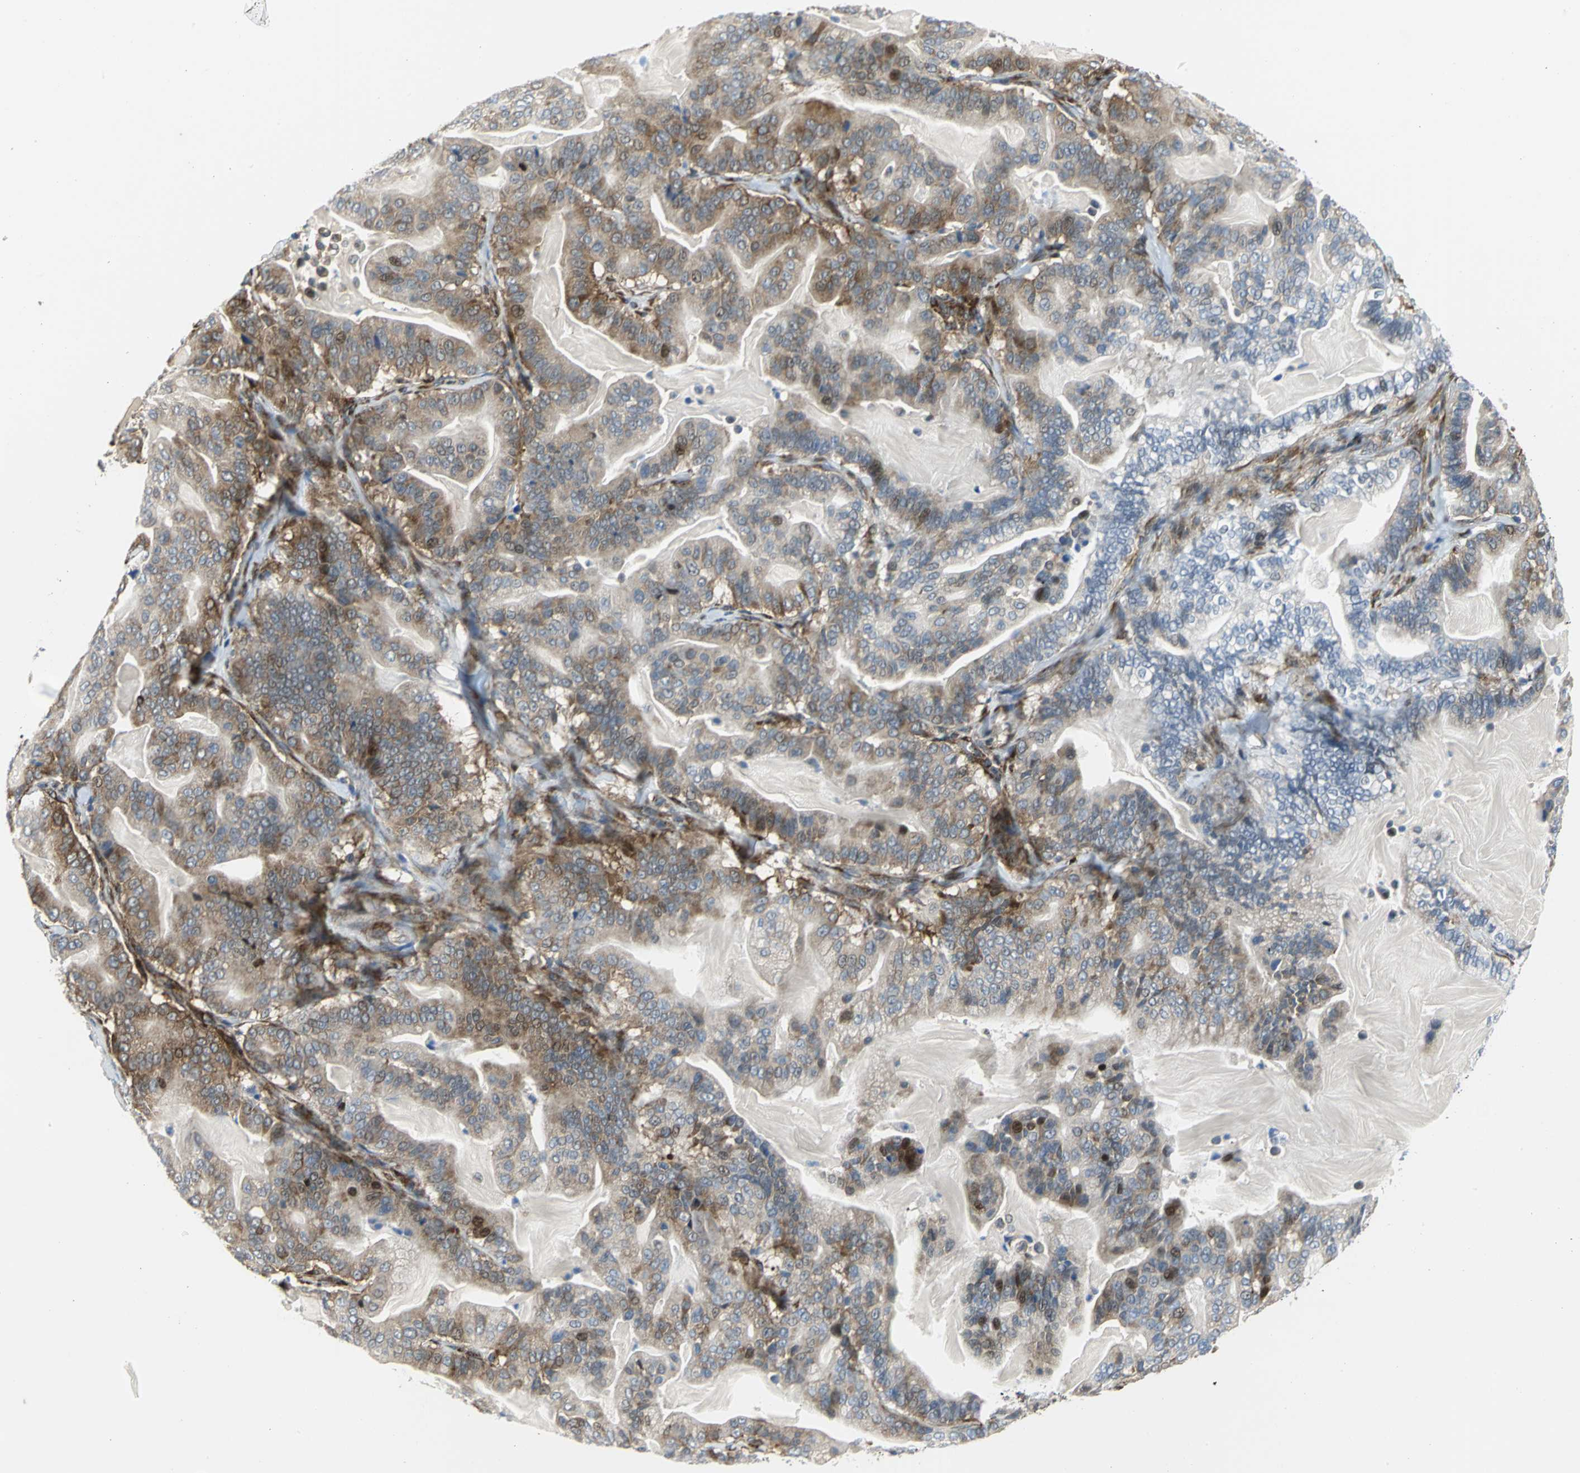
{"staining": {"intensity": "moderate", "quantity": ">75%", "location": "cytoplasmic/membranous"}, "tissue": "pancreatic cancer", "cell_type": "Tumor cells", "image_type": "cancer", "snomed": [{"axis": "morphology", "description": "Adenocarcinoma, NOS"}, {"axis": "topography", "description": "Pancreas"}], "caption": "Immunohistochemical staining of human adenocarcinoma (pancreatic) shows moderate cytoplasmic/membranous protein expression in about >75% of tumor cells.", "gene": "YBX1", "patient": {"sex": "male", "age": 63}}